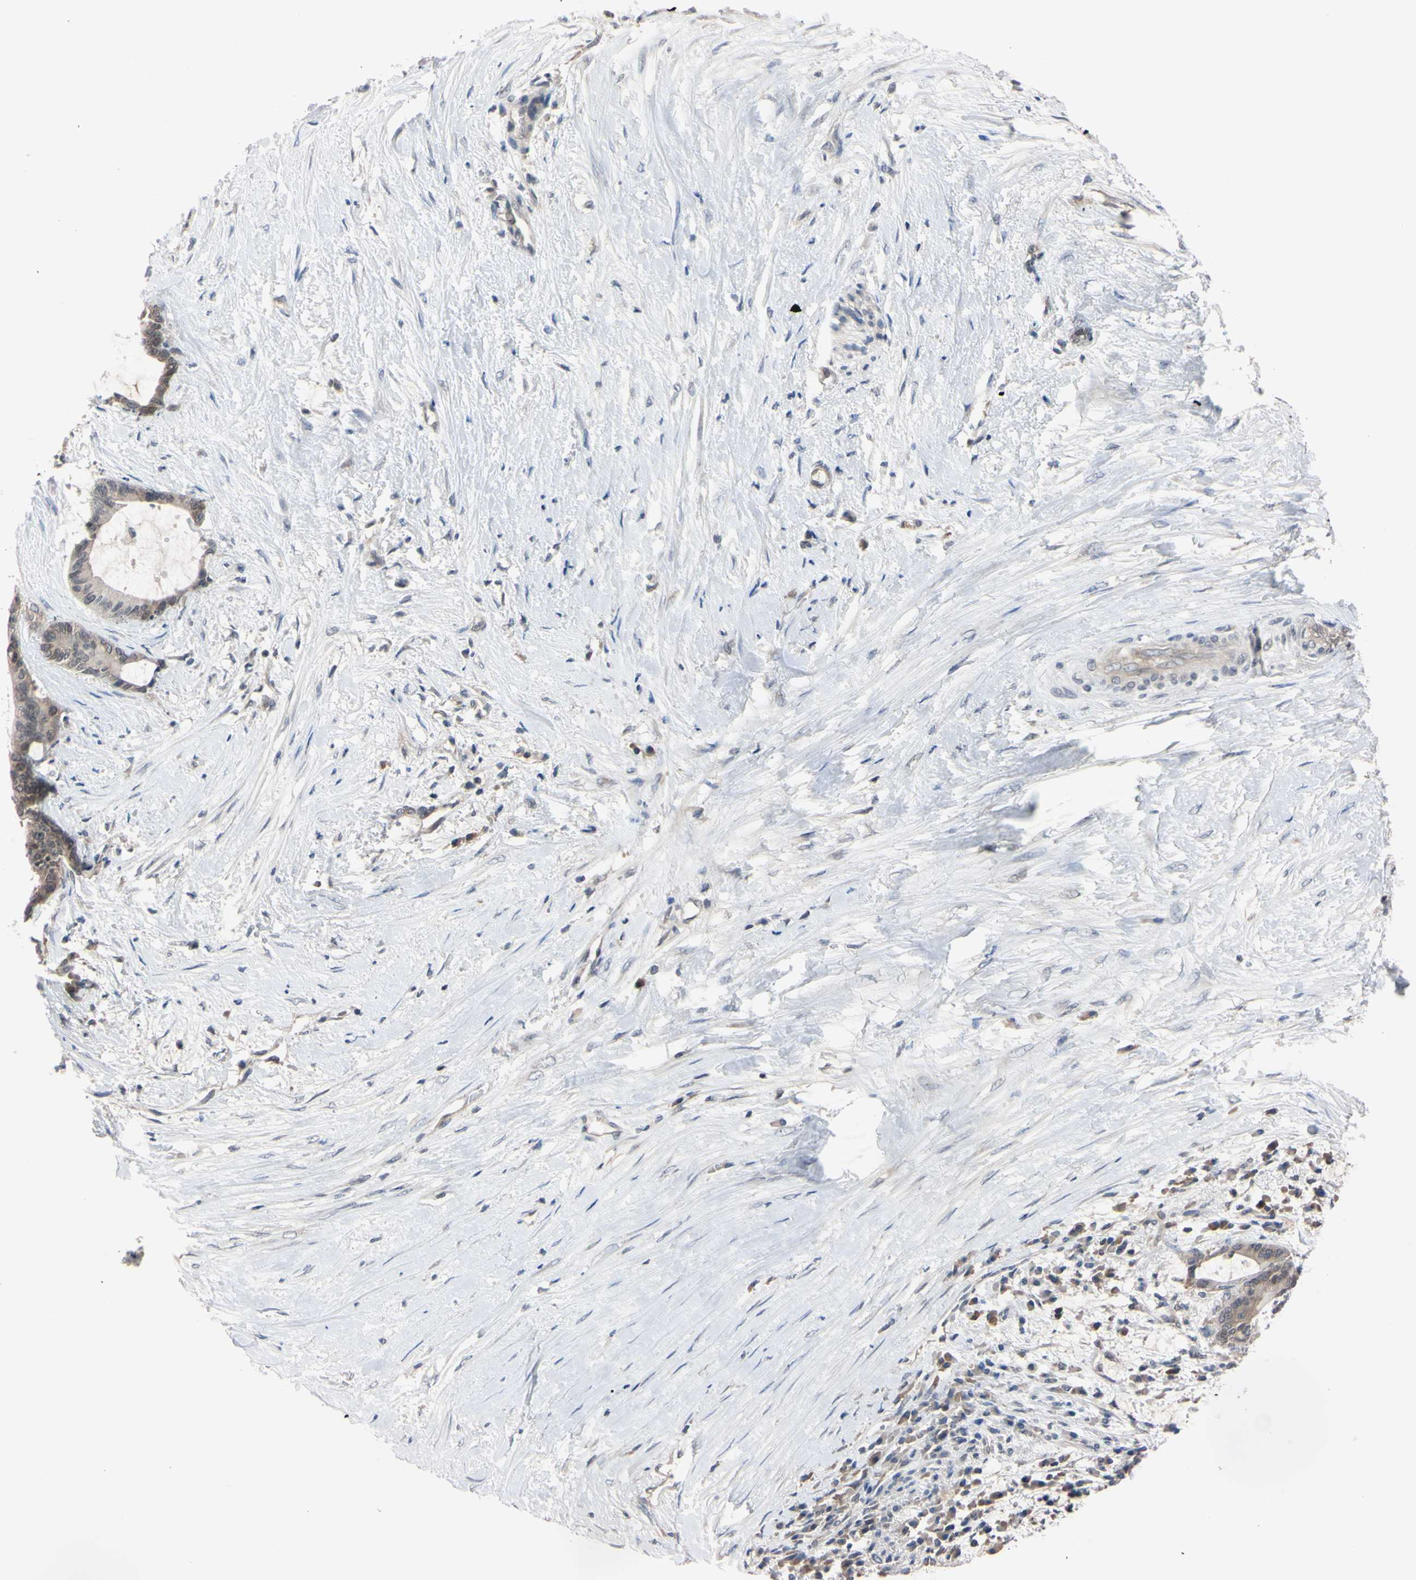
{"staining": {"intensity": "weak", "quantity": ">75%", "location": "cytoplasmic/membranous"}, "tissue": "liver cancer", "cell_type": "Tumor cells", "image_type": "cancer", "snomed": [{"axis": "morphology", "description": "Cholangiocarcinoma"}, {"axis": "topography", "description": "Liver"}], "caption": "Immunohistochemistry of cholangiocarcinoma (liver) shows low levels of weak cytoplasmic/membranous positivity in about >75% of tumor cells.", "gene": "UBE2I", "patient": {"sex": "female", "age": 73}}